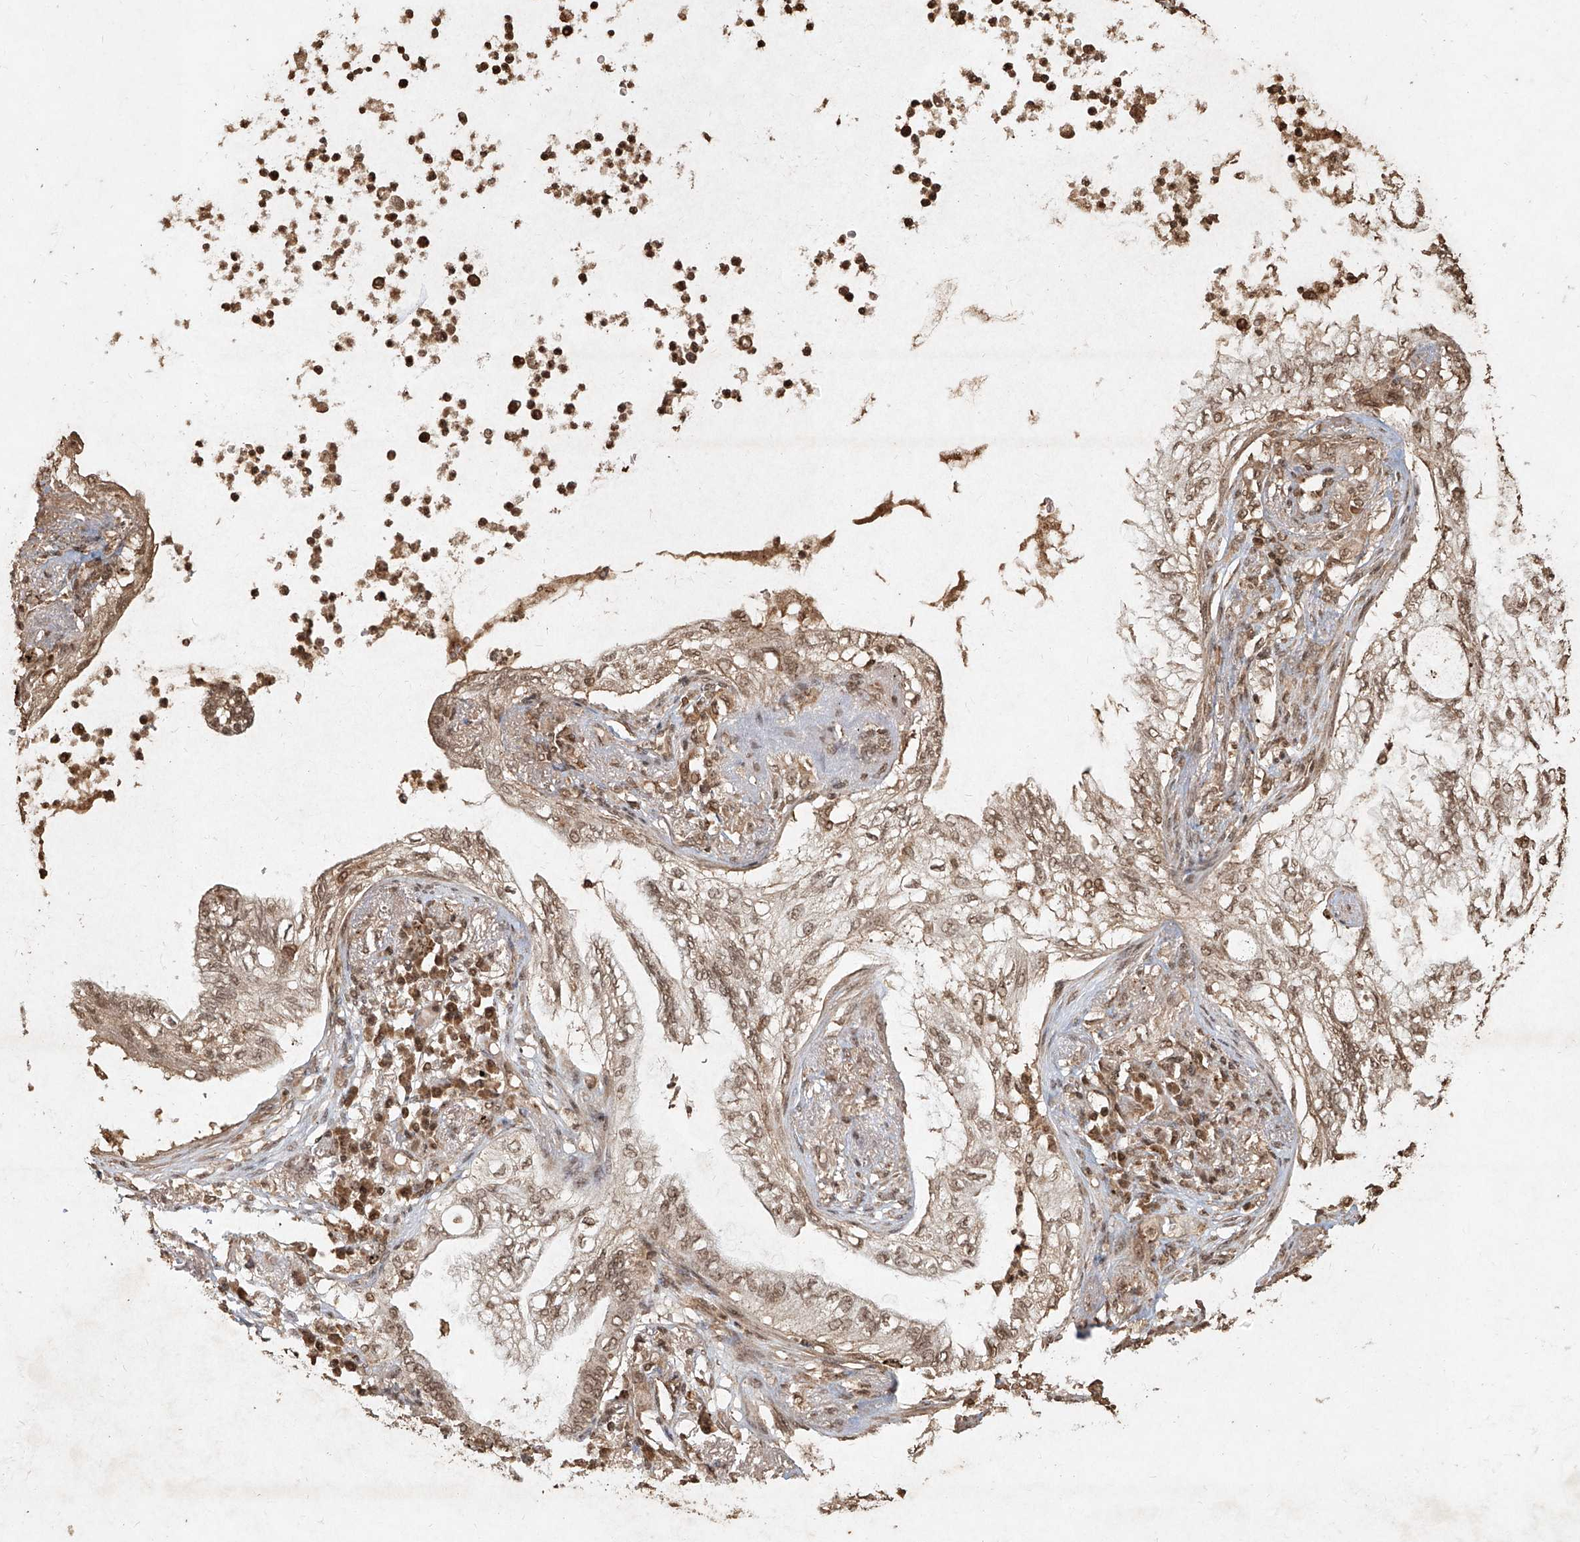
{"staining": {"intensity": "weak", "quantity": ">75%", "location": "cytoplasmic/membranous,nuclear"}, "tissue": "lung cancer", "cell_type": "Tumor cells", "image_type": "cancer", "snomed": [{"axis": "morphology", "description": "Normal tissue, NOS"}, {"axis": "morphology", "description": "Adenocarcinoma, NOS"}, {"axis": "topography", "description": "Bronchus"}, {"axis": "topography", "description": "Lung"}], "caption": "A micrograph of lung cancer stained for a protein demonstrates weak cytoplasmic/membranous and nuclear brown staining in tumor cells. Using DAB (brown) and hematoxylin (blue) stains, captured at high magnification using brightfield microscopy.", "gene": "UBE2K", "patient": {"sex": "female", "age": 70}}